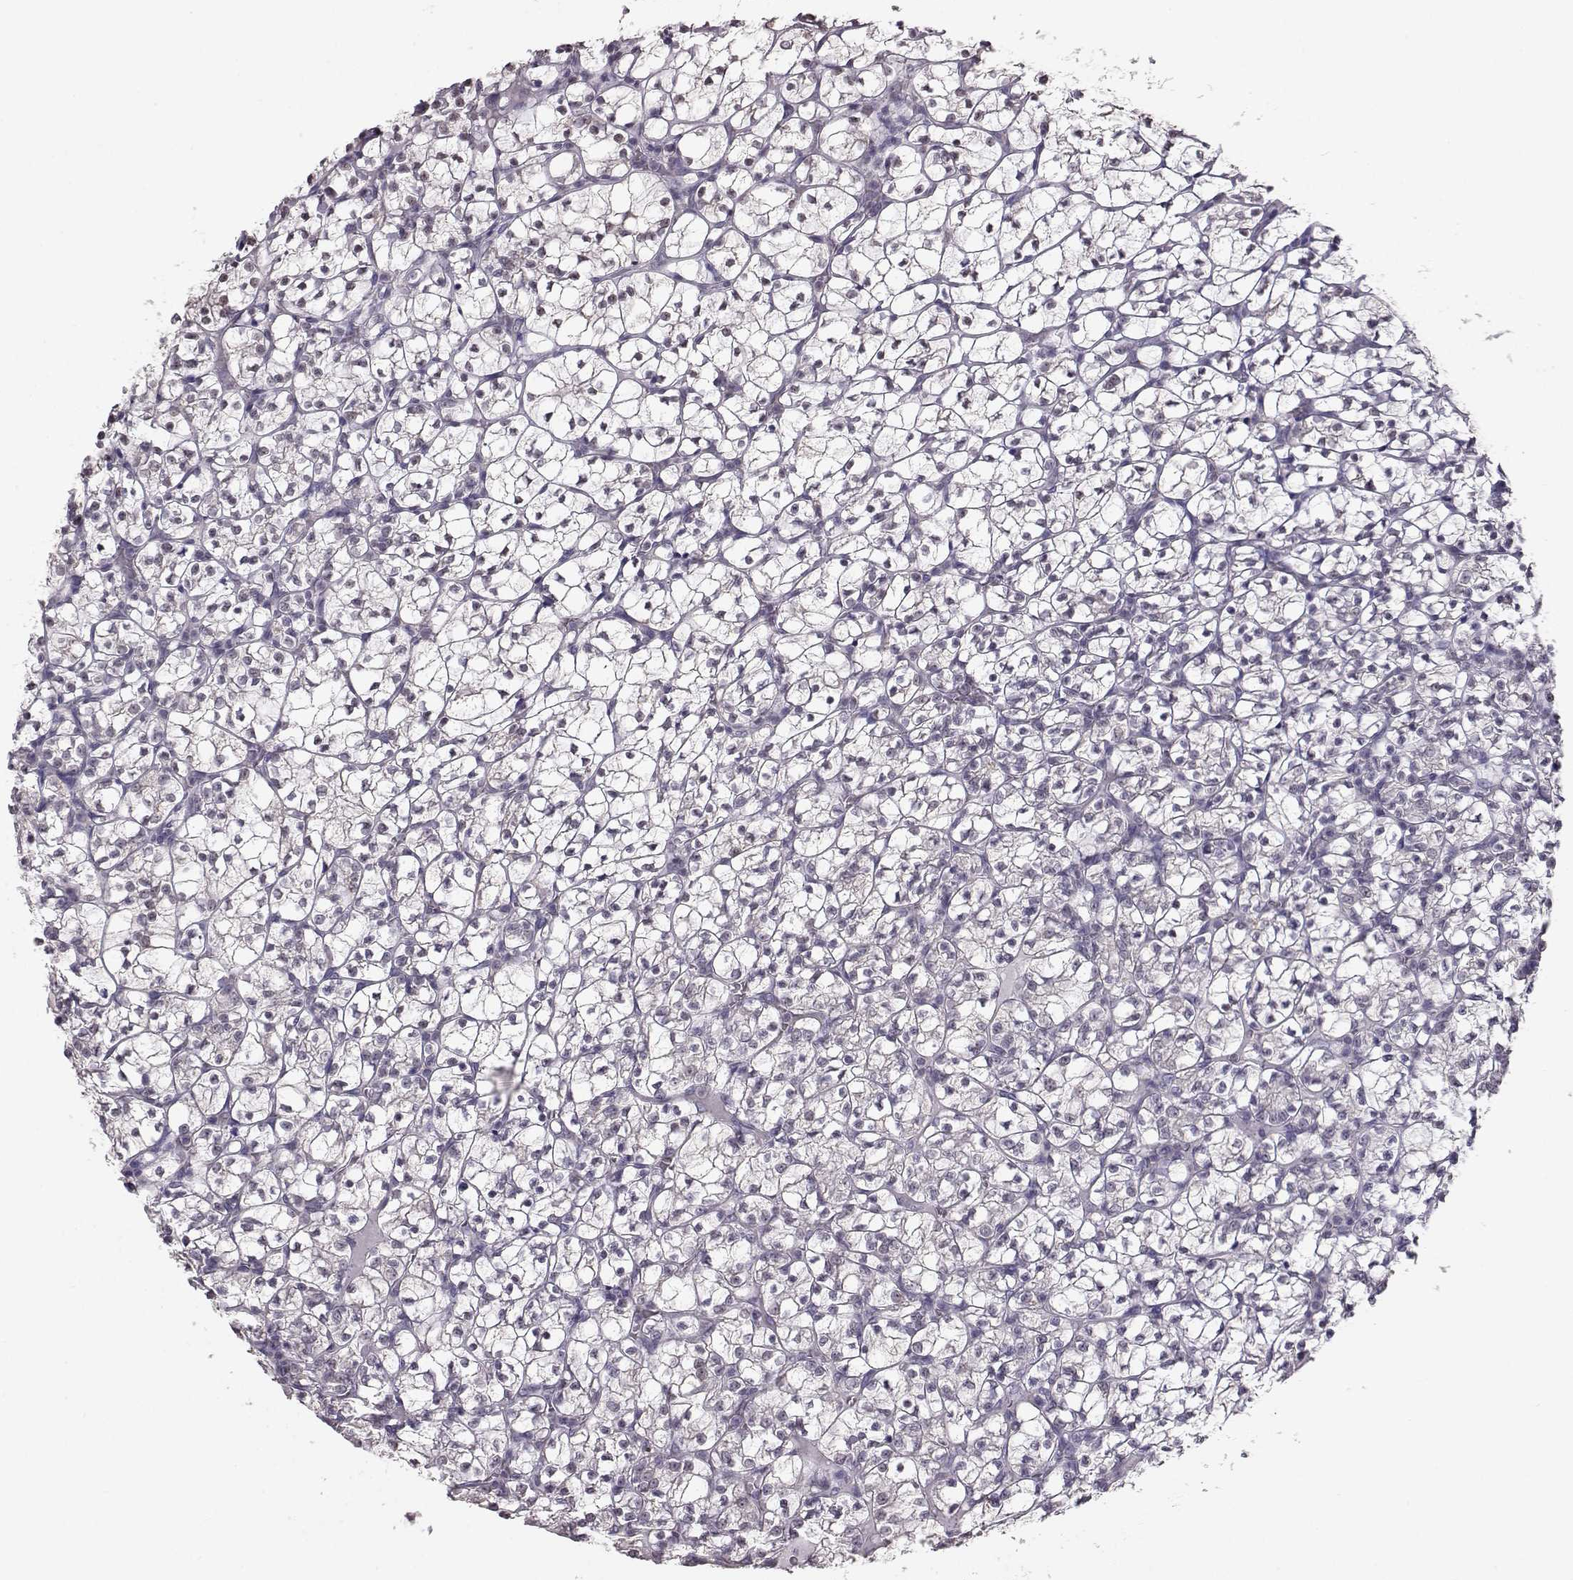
{"staining": {"intensity": "negative", "quantity": "none", "location": "none"}, "tissue": "renal cancer", "cell_type": "Tumor cells", "image_type": "cancer", "snomed": [{"axis": "morphology", "description": "Adenocarcinoma, NOS"}, {"axis": "topography", "description": "Kidney"}], "caption": "Immunohistochemistry (IHC) photomicrograph of adenocarcinoma (renal) stained for a protein (brown), which demonstrates no expression in tumor cells.", "gene": "ALDH3A1", "patient": {"sex": "female", "age": 89}}